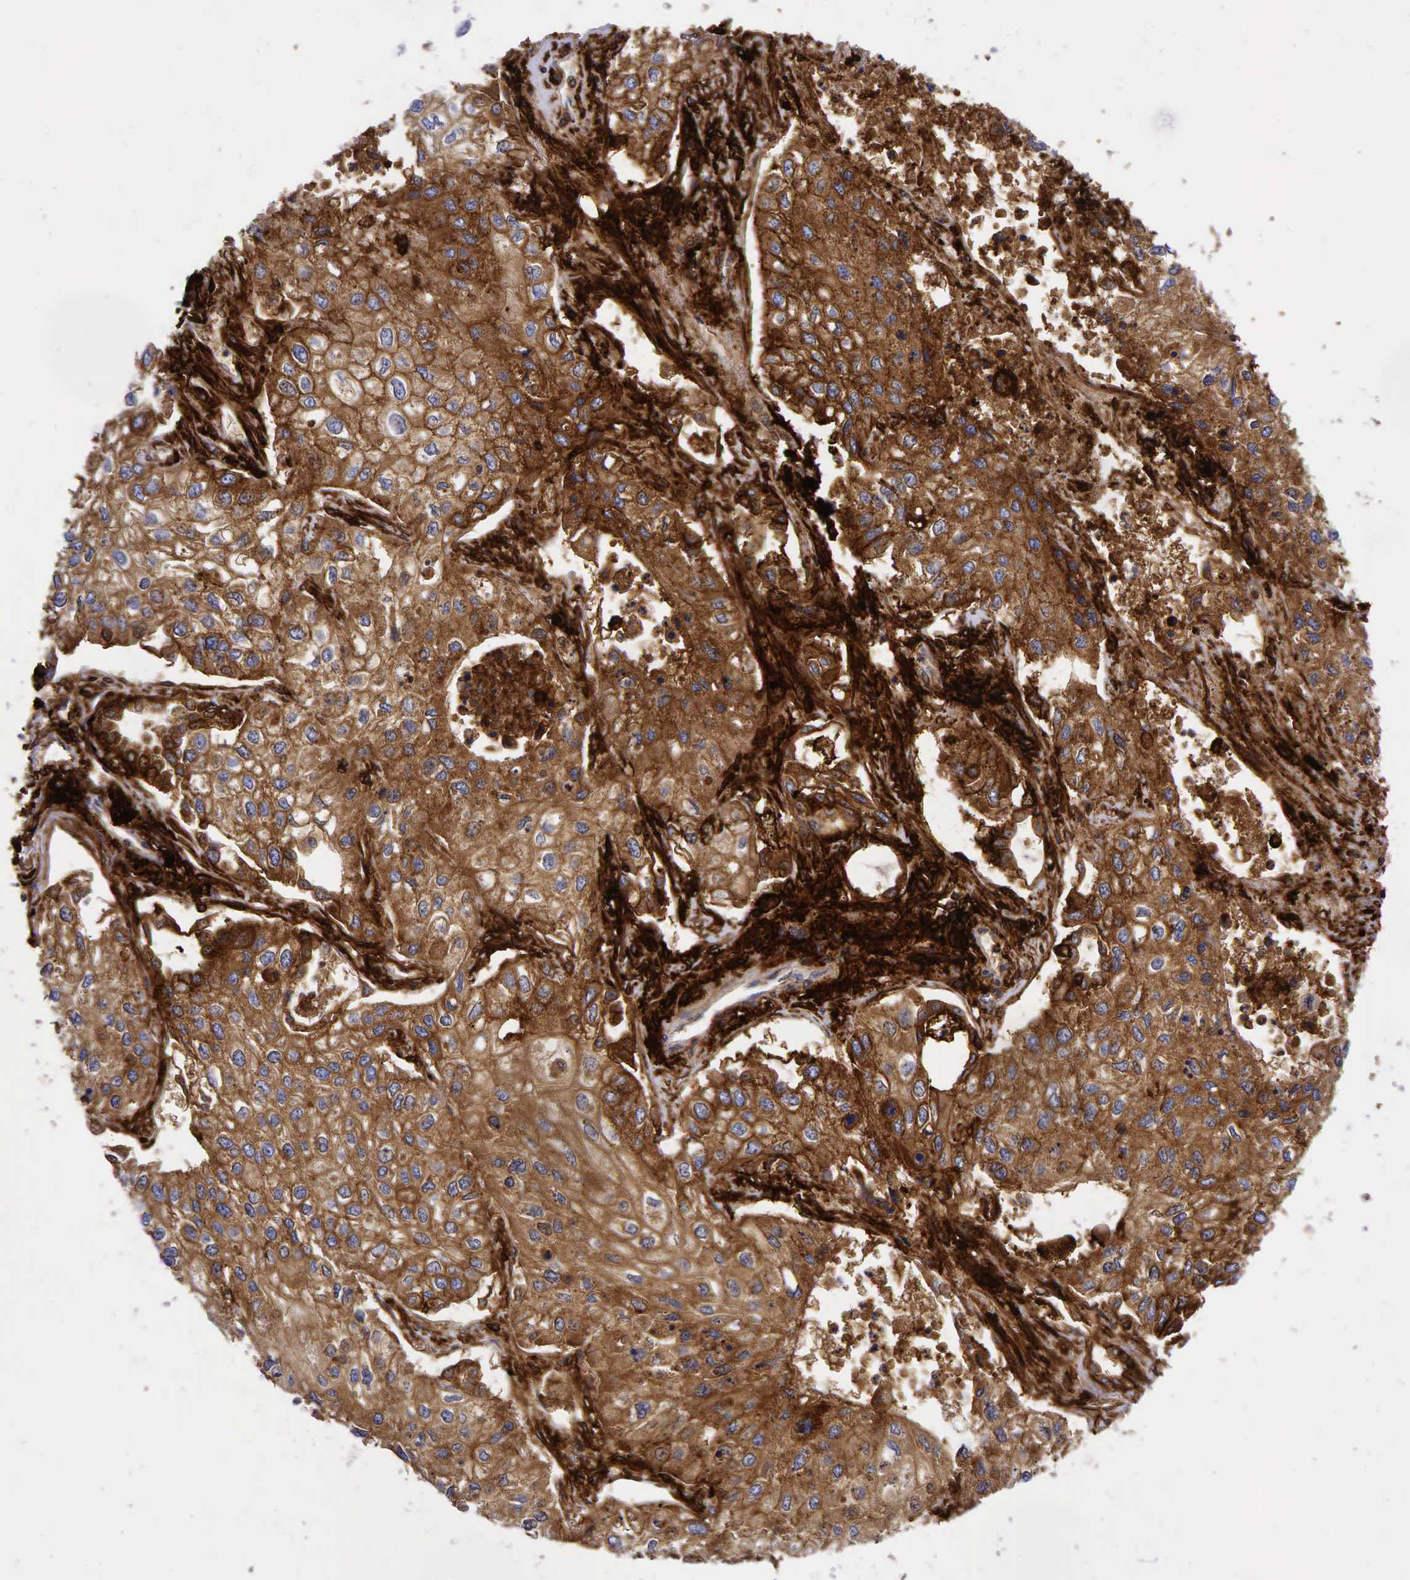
{"staining": {"intensity": "moderate", "quantity": ">75%", "location": "cytoplasmic/membranous"}, "tissue": "lung cancer", "cell_type": "Tumor cells", "image_type": "cancer", "snomed": [{"axis": "morphology", "description": "Squamous cell carcinoma, NOS"}, {"axis": "topography", "description": "Lung"}], "caption": "A histopathology image of lung cancer stained for a protein exhibits moderate cytoplasmic/membranous brown staining in tumor cells. (DAB IHC, brown staining for protein, blue staining for nuclei).", "gene": "CD44", "patient": {"sex": "male", "age": 75}}